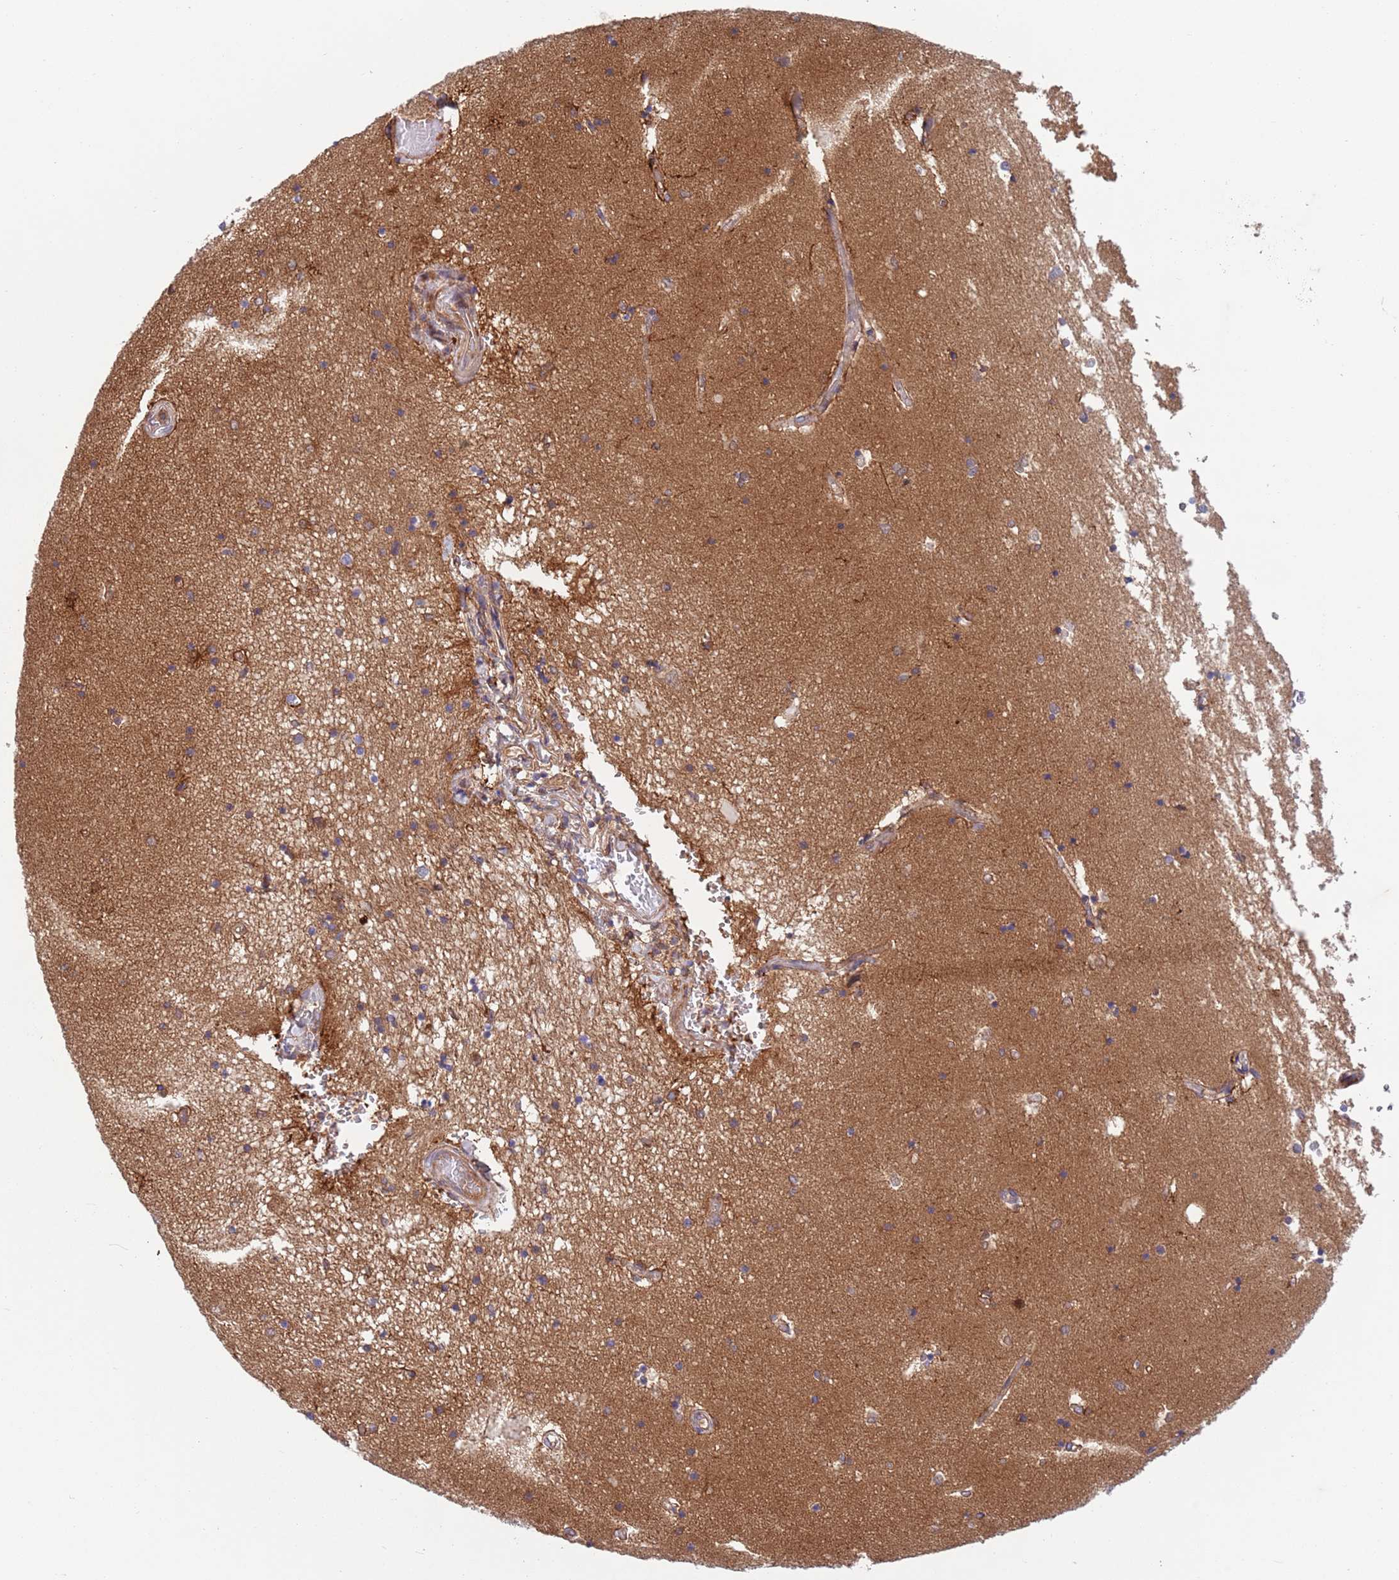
{"staining": {"intensity": "moderate", "quantity": "<25%", "location": "cytoplasmic/membranous"}, "tissue": "hippocampus", "cell_type": "Glial cells", "image_type": "normal", "snomed": [{"axis": "morphology", "description": "Normal tissue, NOS"}, {"axis": "topography", "description": "Hippocampus"}], "caption": "Hippocampus stained with DAB (3,3'-diaminobenzidine) immunohistochemistry (IHC) exhibits low levels of moderate cytoplasmic/membranous expression in approximately <25% of glial cells.", "gene": "ZMYM5", "patient": {"sex": "male", "age": 45}}